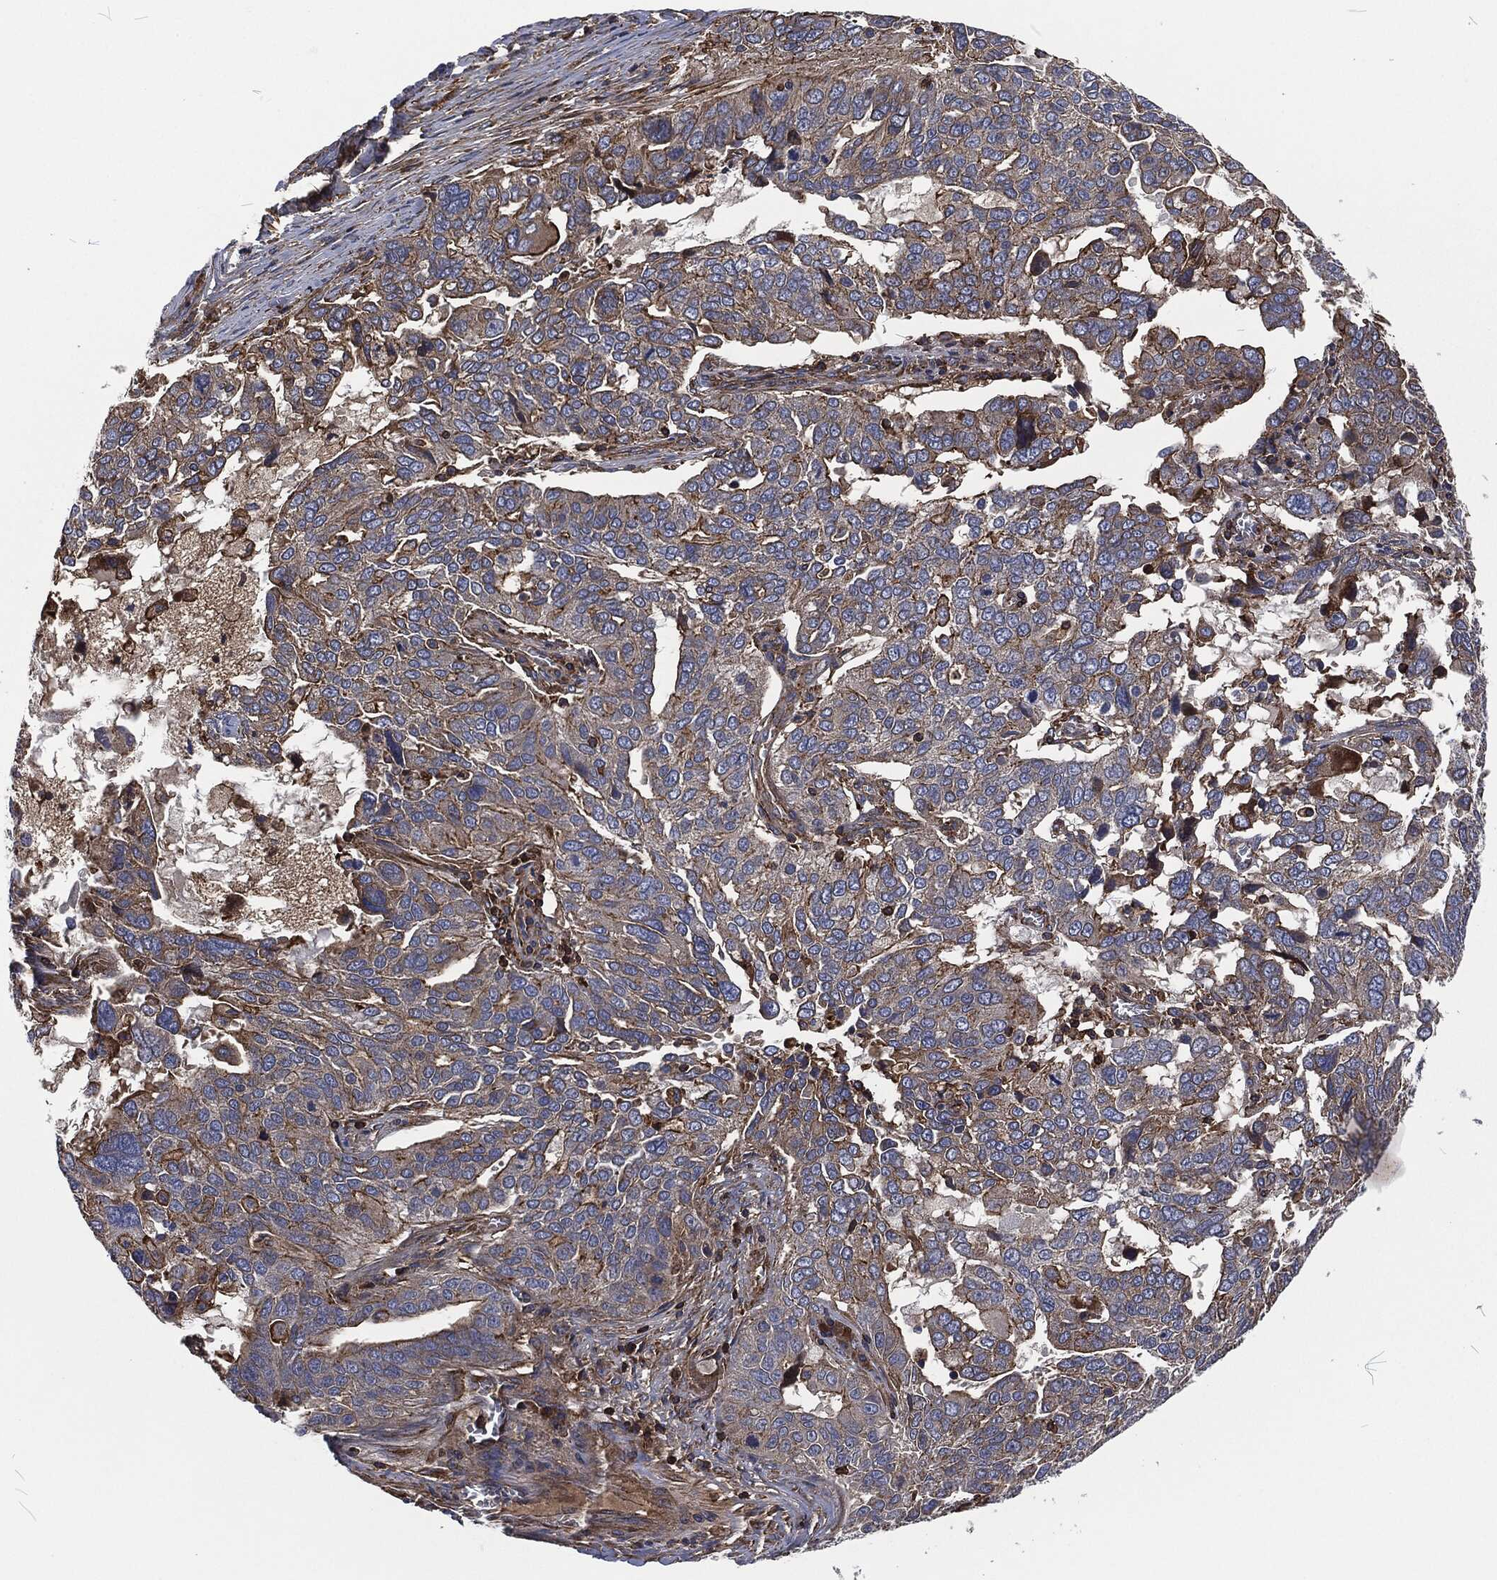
{"staining": {"intensity": "strong", "quantity": "<25%", "location": "cytoplasmic/membranous"}, "tissue": "ovarian cancer", "cell_type": "Tumor cells", "image_type": "cancer", "snomed": [{"axis": "morphology", "description": "Carcinoma, endometroid"}, {"axis": "topography", "description": "Soft tissue"}, {"axis": "topography", "description": "Ovary"}], "caption": "Immunohistochemical staining of human ovarian cancer exhibits medium levels of strong cytoplasmic/membranous protein expression in about <25% of tumor cells. (Brightfield microscopy of DAB IHC at high magnification).", "gene": "LGALS9", "patient": {"sex": "female", "age": 52}}